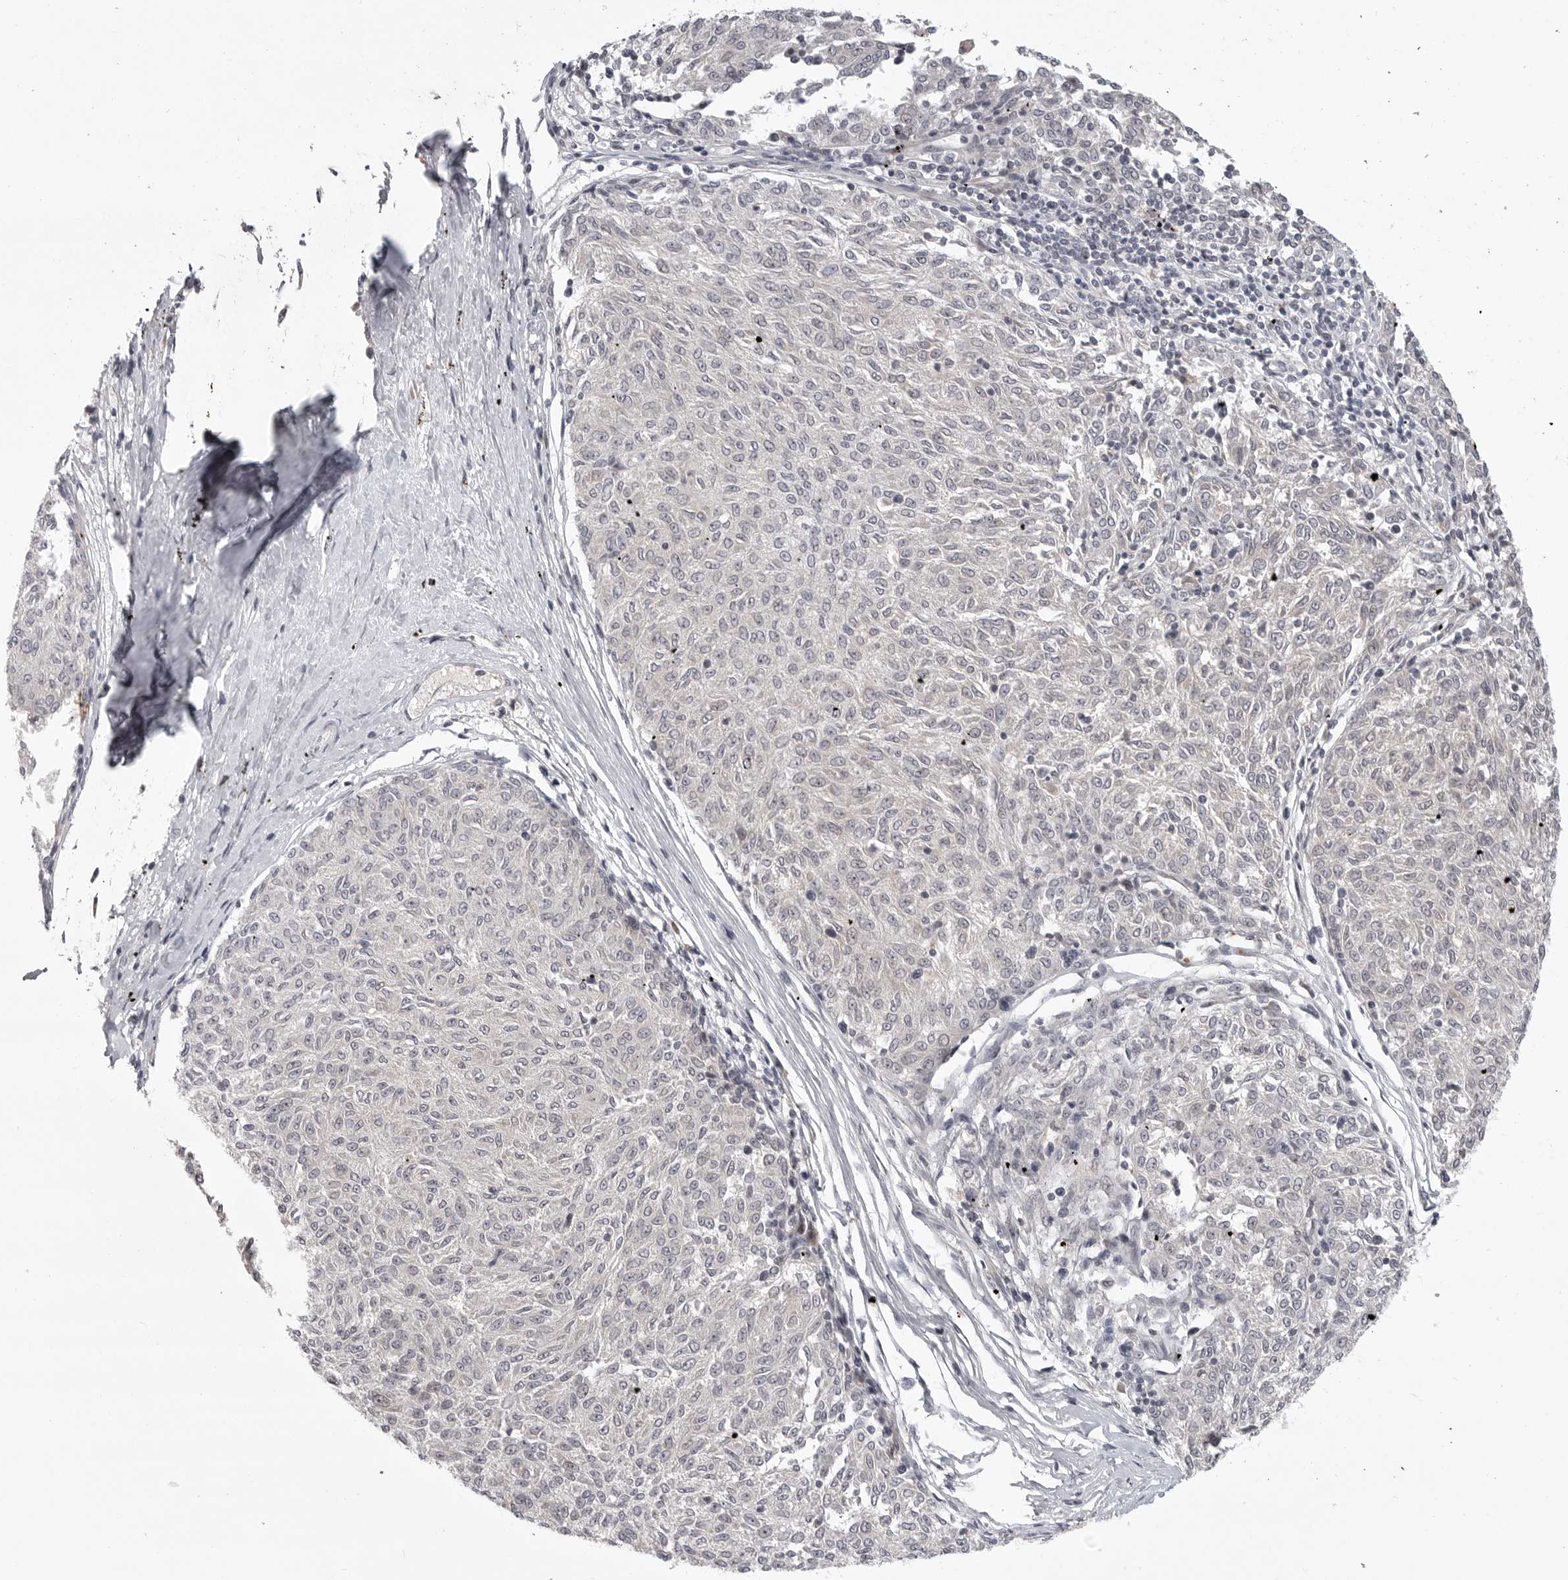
{"staining": {"intensity": "negative", "quantity": "none", "location": "none"}, "tissue": "melanoma", "cell_type": "Tumor cells", "image_type": "cancer", "snomed": [{"axis": "morphology", "description": "Malignant melanoma, NOS"}, {"axis": "topography", "description": "Skin"}], "caption": "Immunohistochemical staining of human melanoma shows no significant staining in tumor cells.", "gene": "CD300LD", "patient": {"sex": "female", "age": 72}}